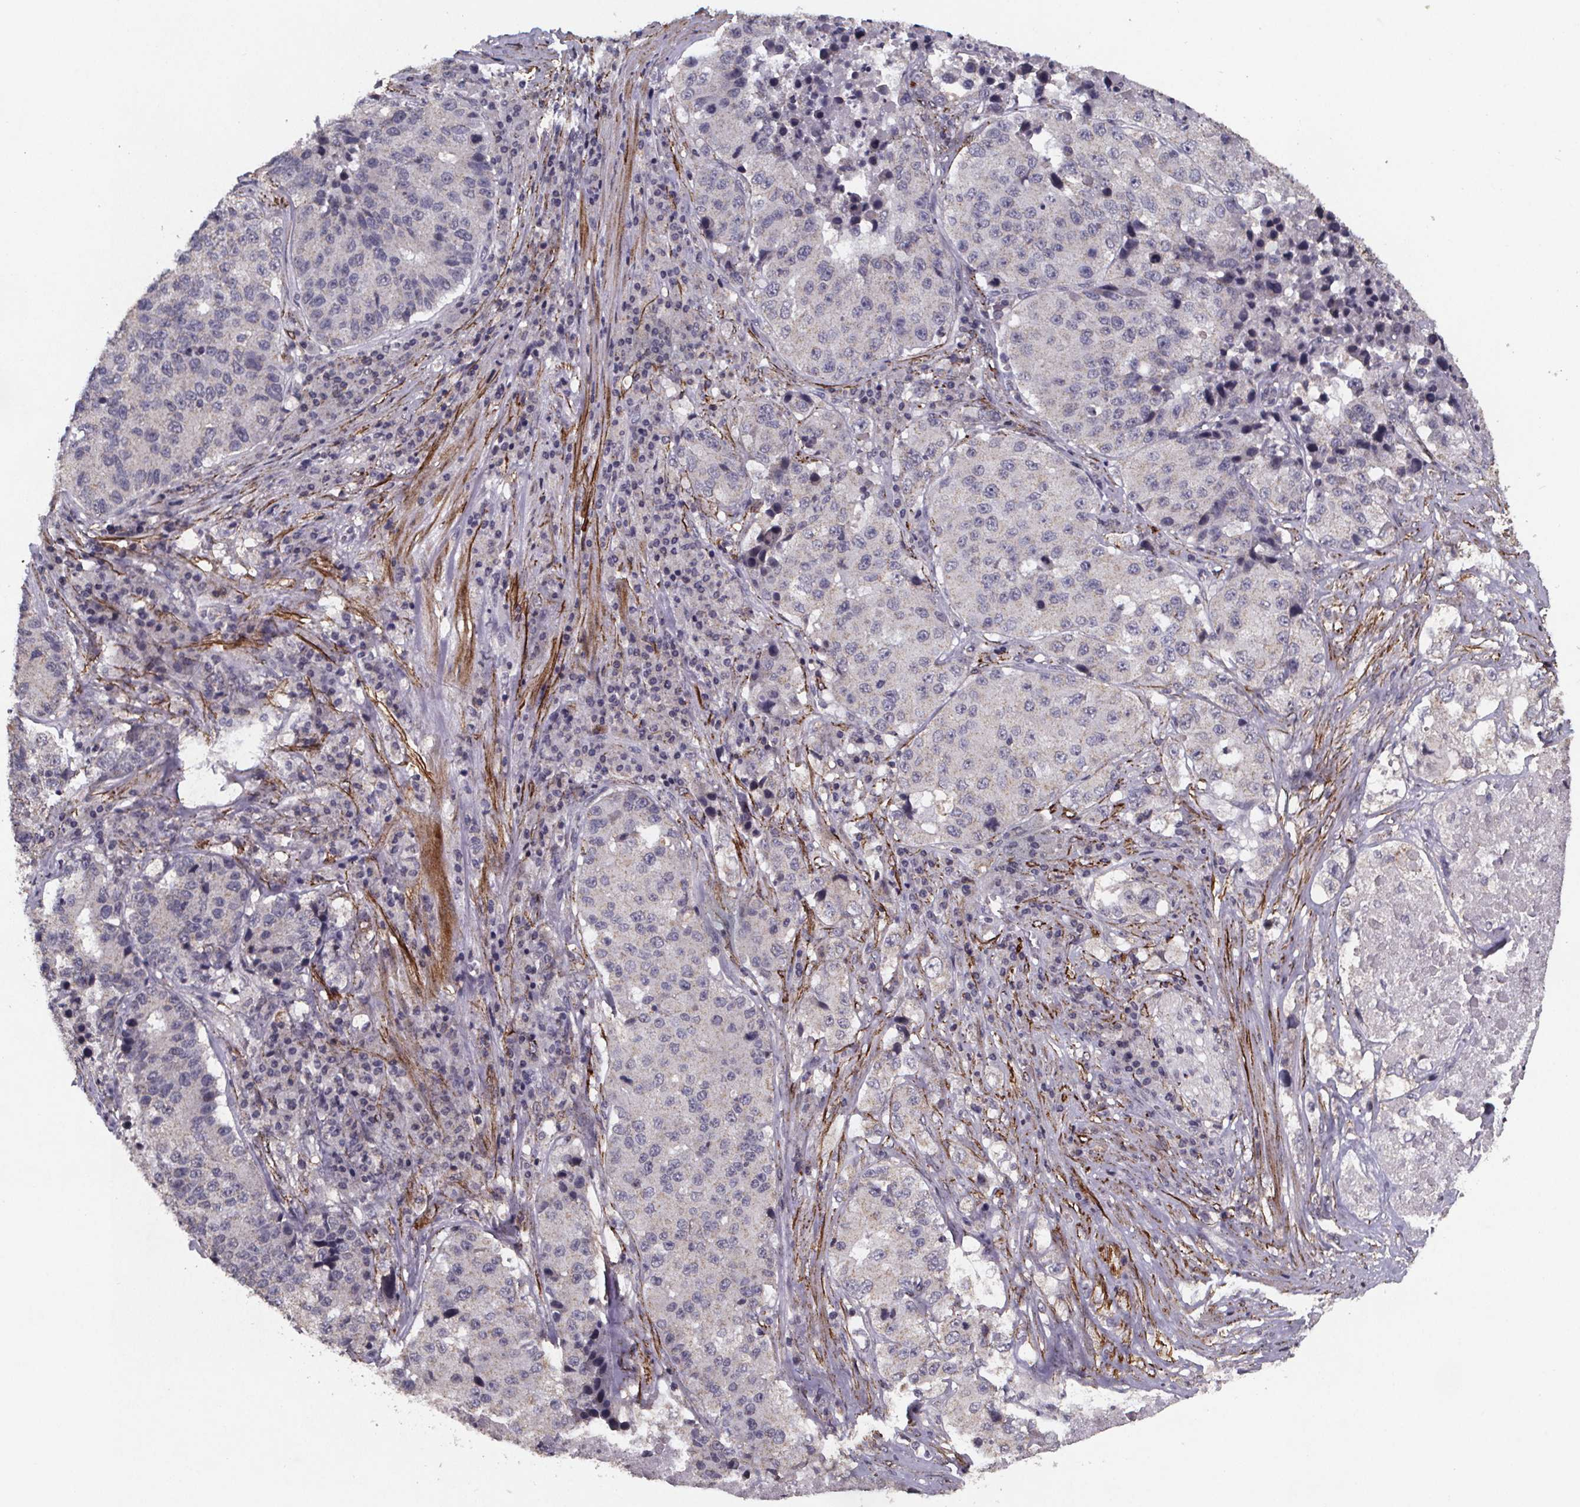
{"staining": {"intensity": "negative", "quantity": "none", "location": "none"}, "tissue": "stomach cancer", "cell_type": "Tumor cells", "image_type": "cancer", "snomed": [{"axis": "morphology", "description": "Adenocarcinoma, NOS"}, {"axis": "topography", "description": "Stomach"}], "caption": "There is no significant staining in tumor cells of stomach adenocarcinoma.", "gene": "PALLD", "patient": {"sex": "male", "age": 71}}